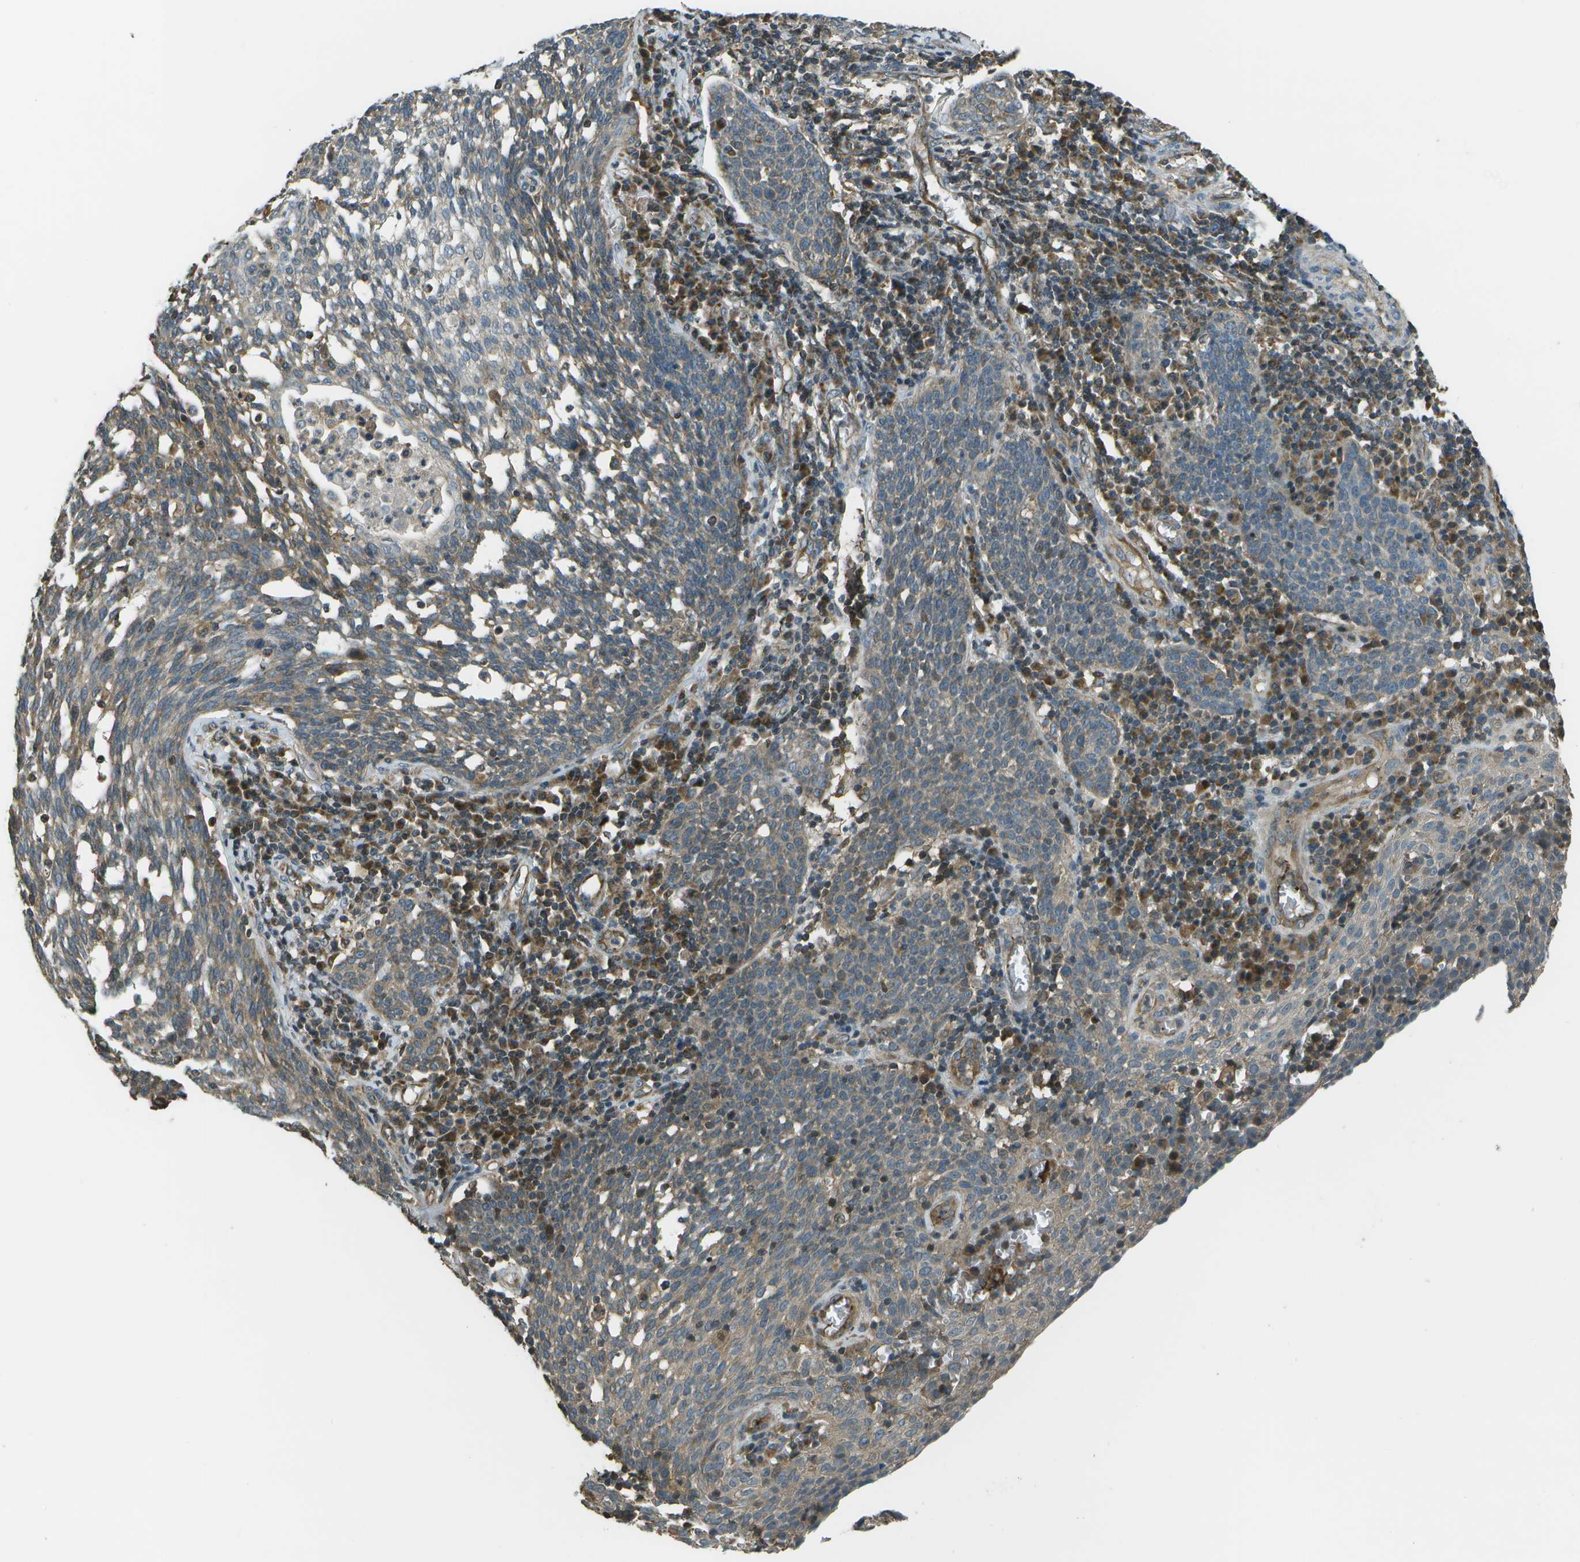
{"staining": {"intensity": "weak", "quantity": "25%-75%", "location": "cytoplasmic/membranous"}, "tissue": "cervical cancer", "cell_type": "Tumor cells", "image_type": "cancer", "snomed": [{"axis": "morphology", "description": "Squamous cell carcinoma, NOS"}, {"axis": "topography", "description": "Cervix"}], "caption": "Immunohistochemical staining of cervical cancer (squamous cell carcinoma) shows low levels of weak cytoplasmic/membranous protein positivity in approximately 25%-75% of tumor cells.", "gene": "PLPBP", "patient": {"sex": "female", "age": 34}}